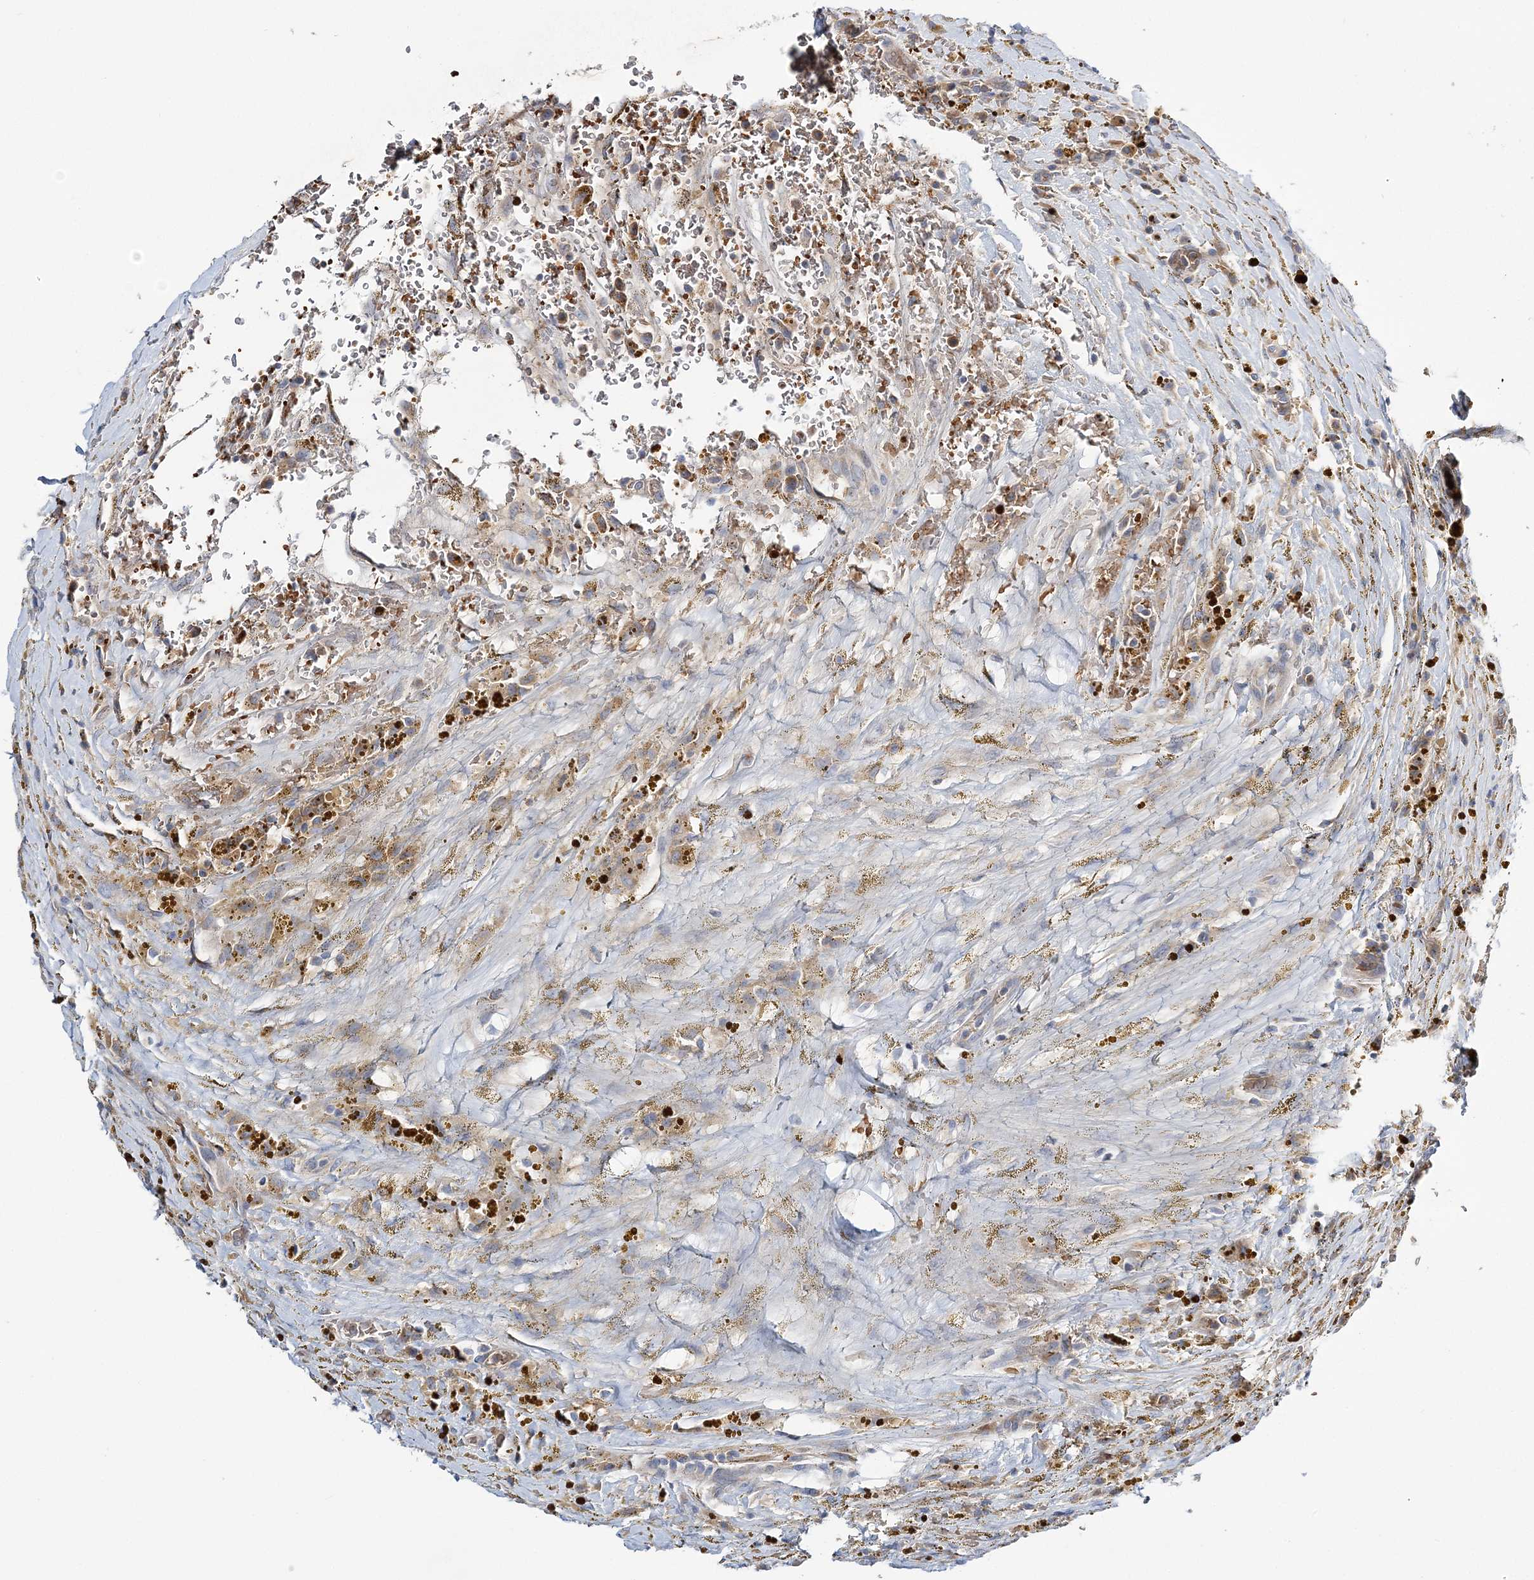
{"staining": {"intensity": "weak", "quantity": ">75%", "location": "cytoplasmic/membranous"}, "tissue": "thyroid cancer", "cell_type": "Tumor cells", "image_type": "cancer", "snomed": [{"axis": "morphology", "description": "Papillary adenocarcinoma, NOS"}, {"axis": "topography", "description": "Thyroid gland"}], "caption": "Human thyroid papillary adenocarcinoma stained with a brown dye displays weak cytoplasmic/membranous positive expression in approximately >75% of tumor cells.", "gene": "ATP11B", "patient": {"sex": "male", "age": 77}}